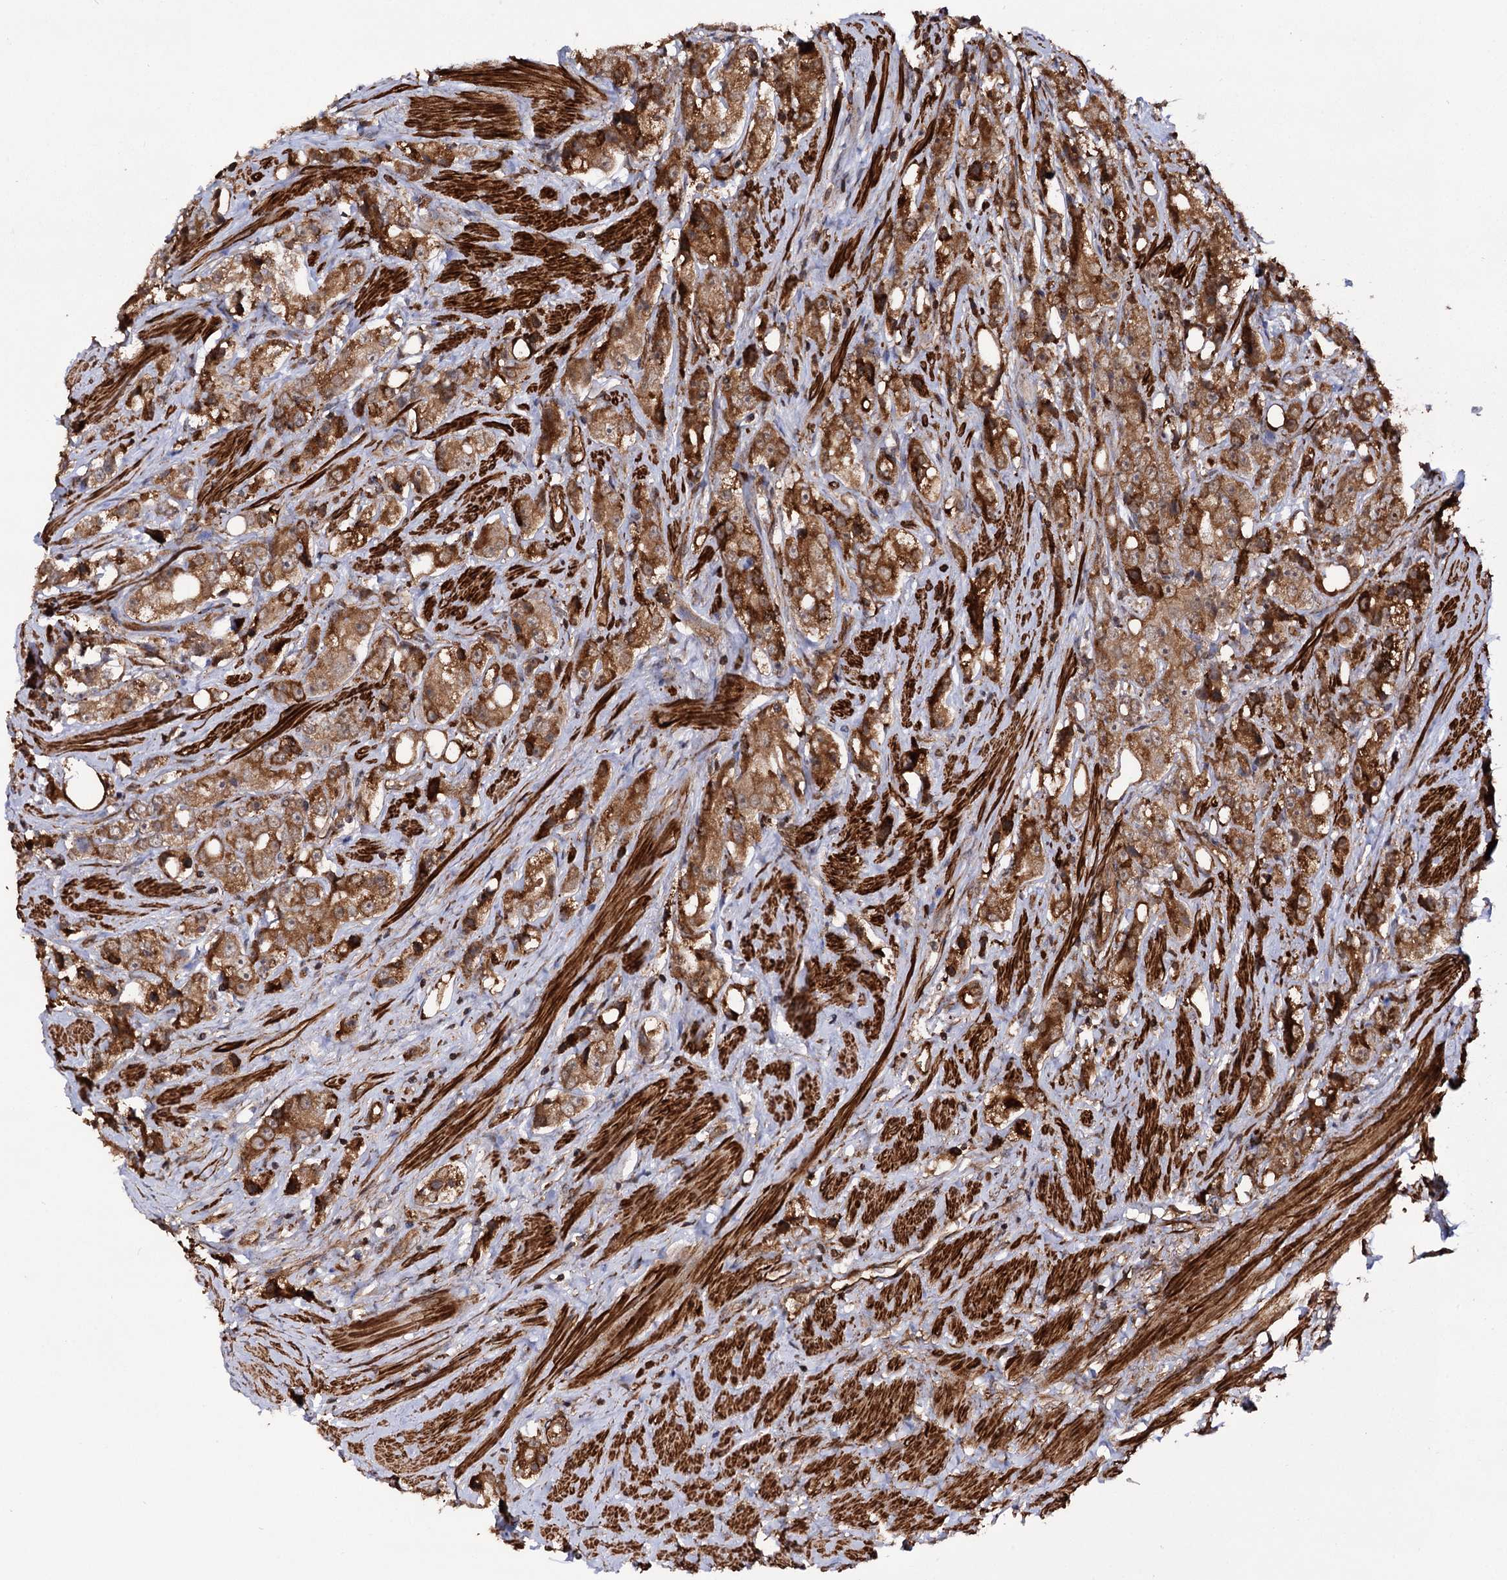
{"staining": {"intensity": "moderate", "quantity": ">75%", "location": "cytoplasmic/membranous"}, "tissue": "prostate cancer", "cell_type": "Tumor cells", "image_type": "cancer", "snomed": [{"axis": "morphology", "description": "Adenocarcinoma, NOS"}, {"axis": "topography", "description": "Prostate"}], "caption": "Immunohistochemistry (DAB (3,3'-diaminobenzidine)) staining of human prostate cancer exhibits moderate cytoplasmic/membranous protein positivity in approximately >75% of tumor cells.", "gene": "ATP8B4", "patient": {"sex": "male", "age": 79}}